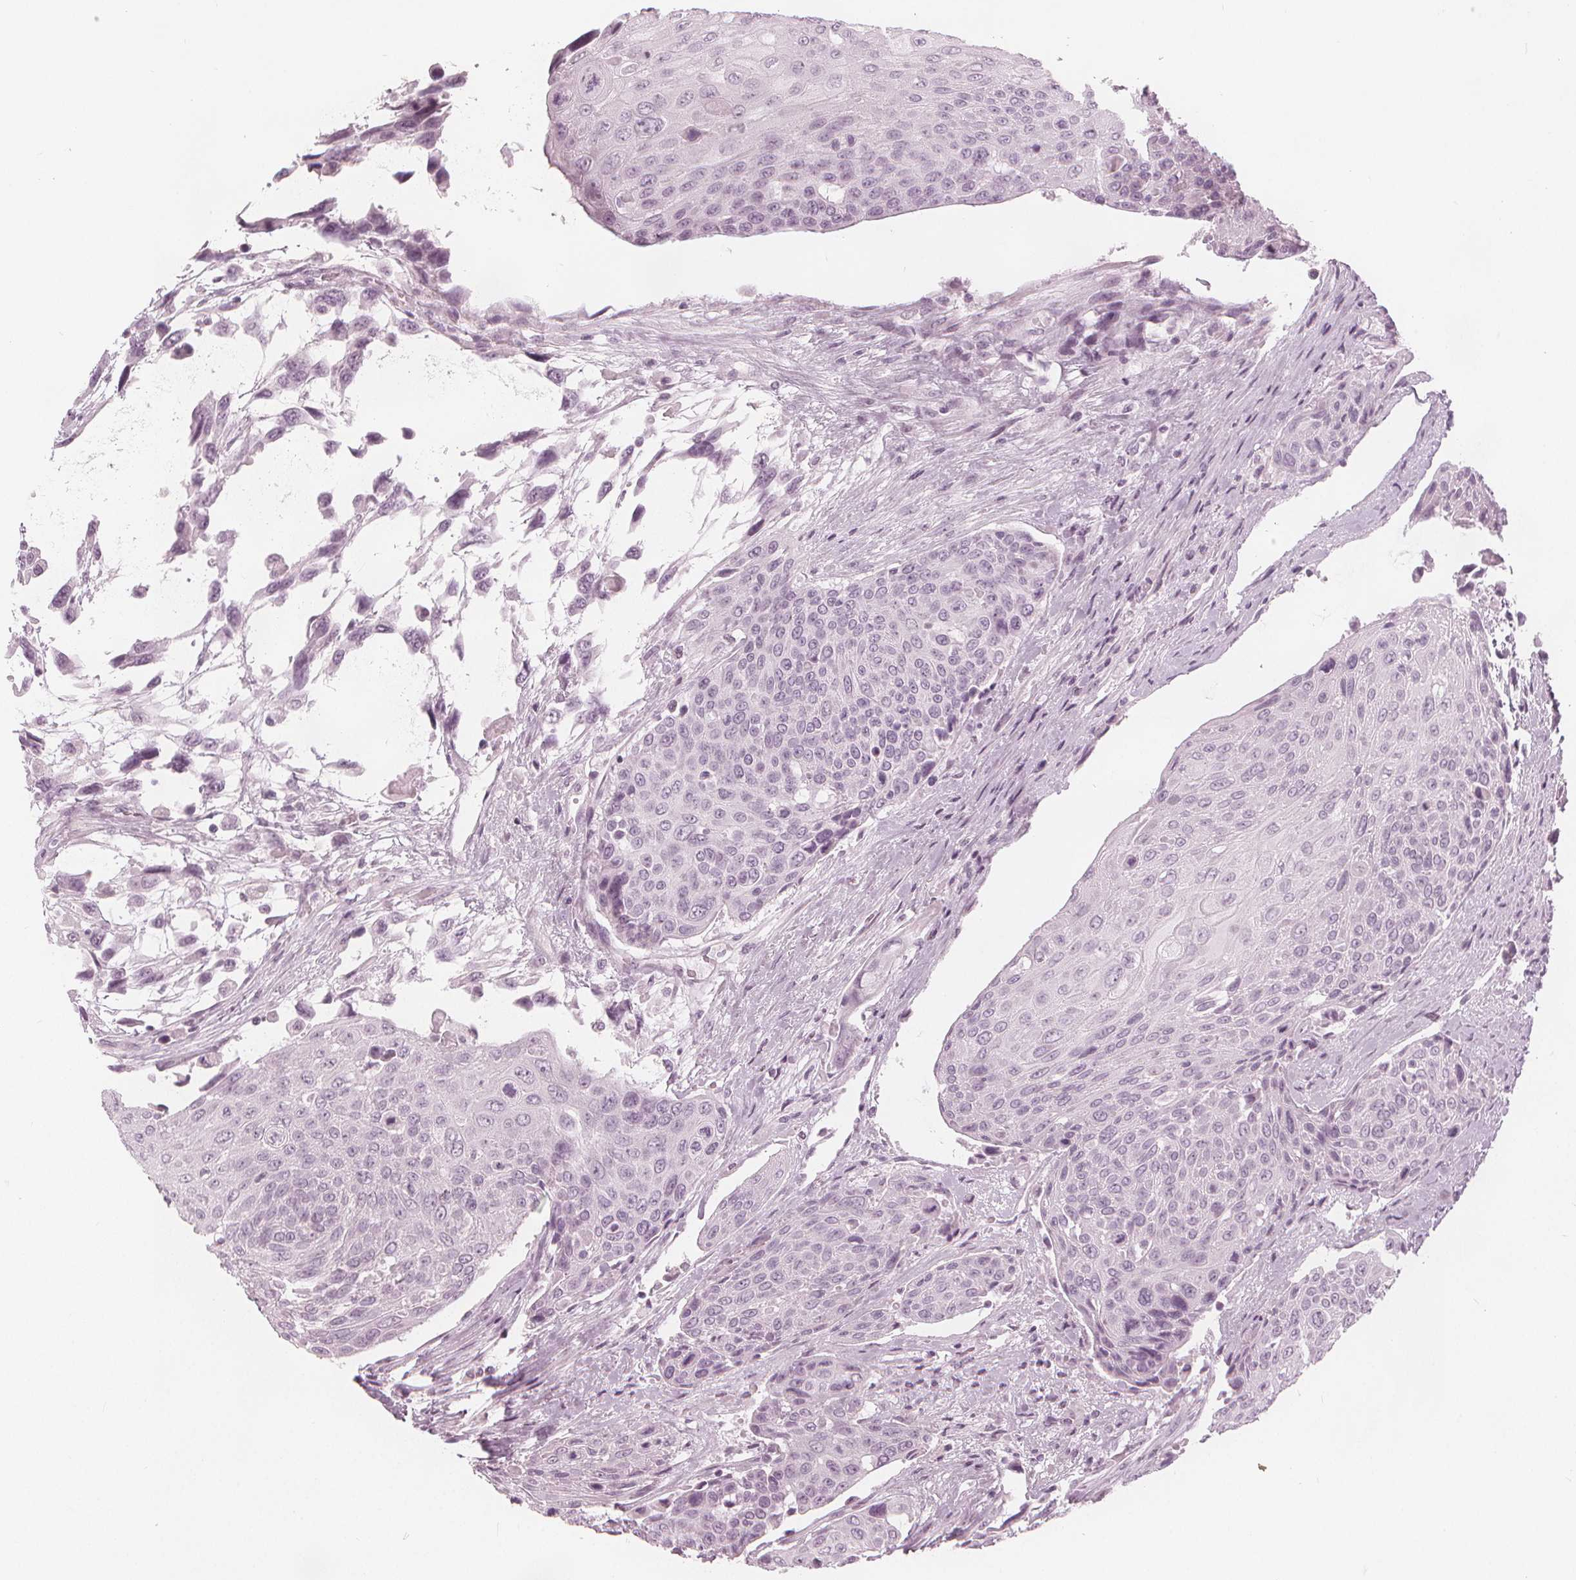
{"staining": {"intensity": "negative", "quantity": "none", "location": "none"}, "tissue": "urothelial cancer", "cell_type": "Tumor cells", "image_type": "cancer", "snomed": [{"axis": "morphology", "description": "Urothelial carcinoma, High grade"}, {"axis": "topography", "description": "Urinary bladder"}], "caption": "Immunohistochemistry (IHC) of human urothelial carcinoma (high-grade) demonstrates no expression in tumor cells.", "gene": "PAEP", "patient": {"sex": "female", "age": 70}}